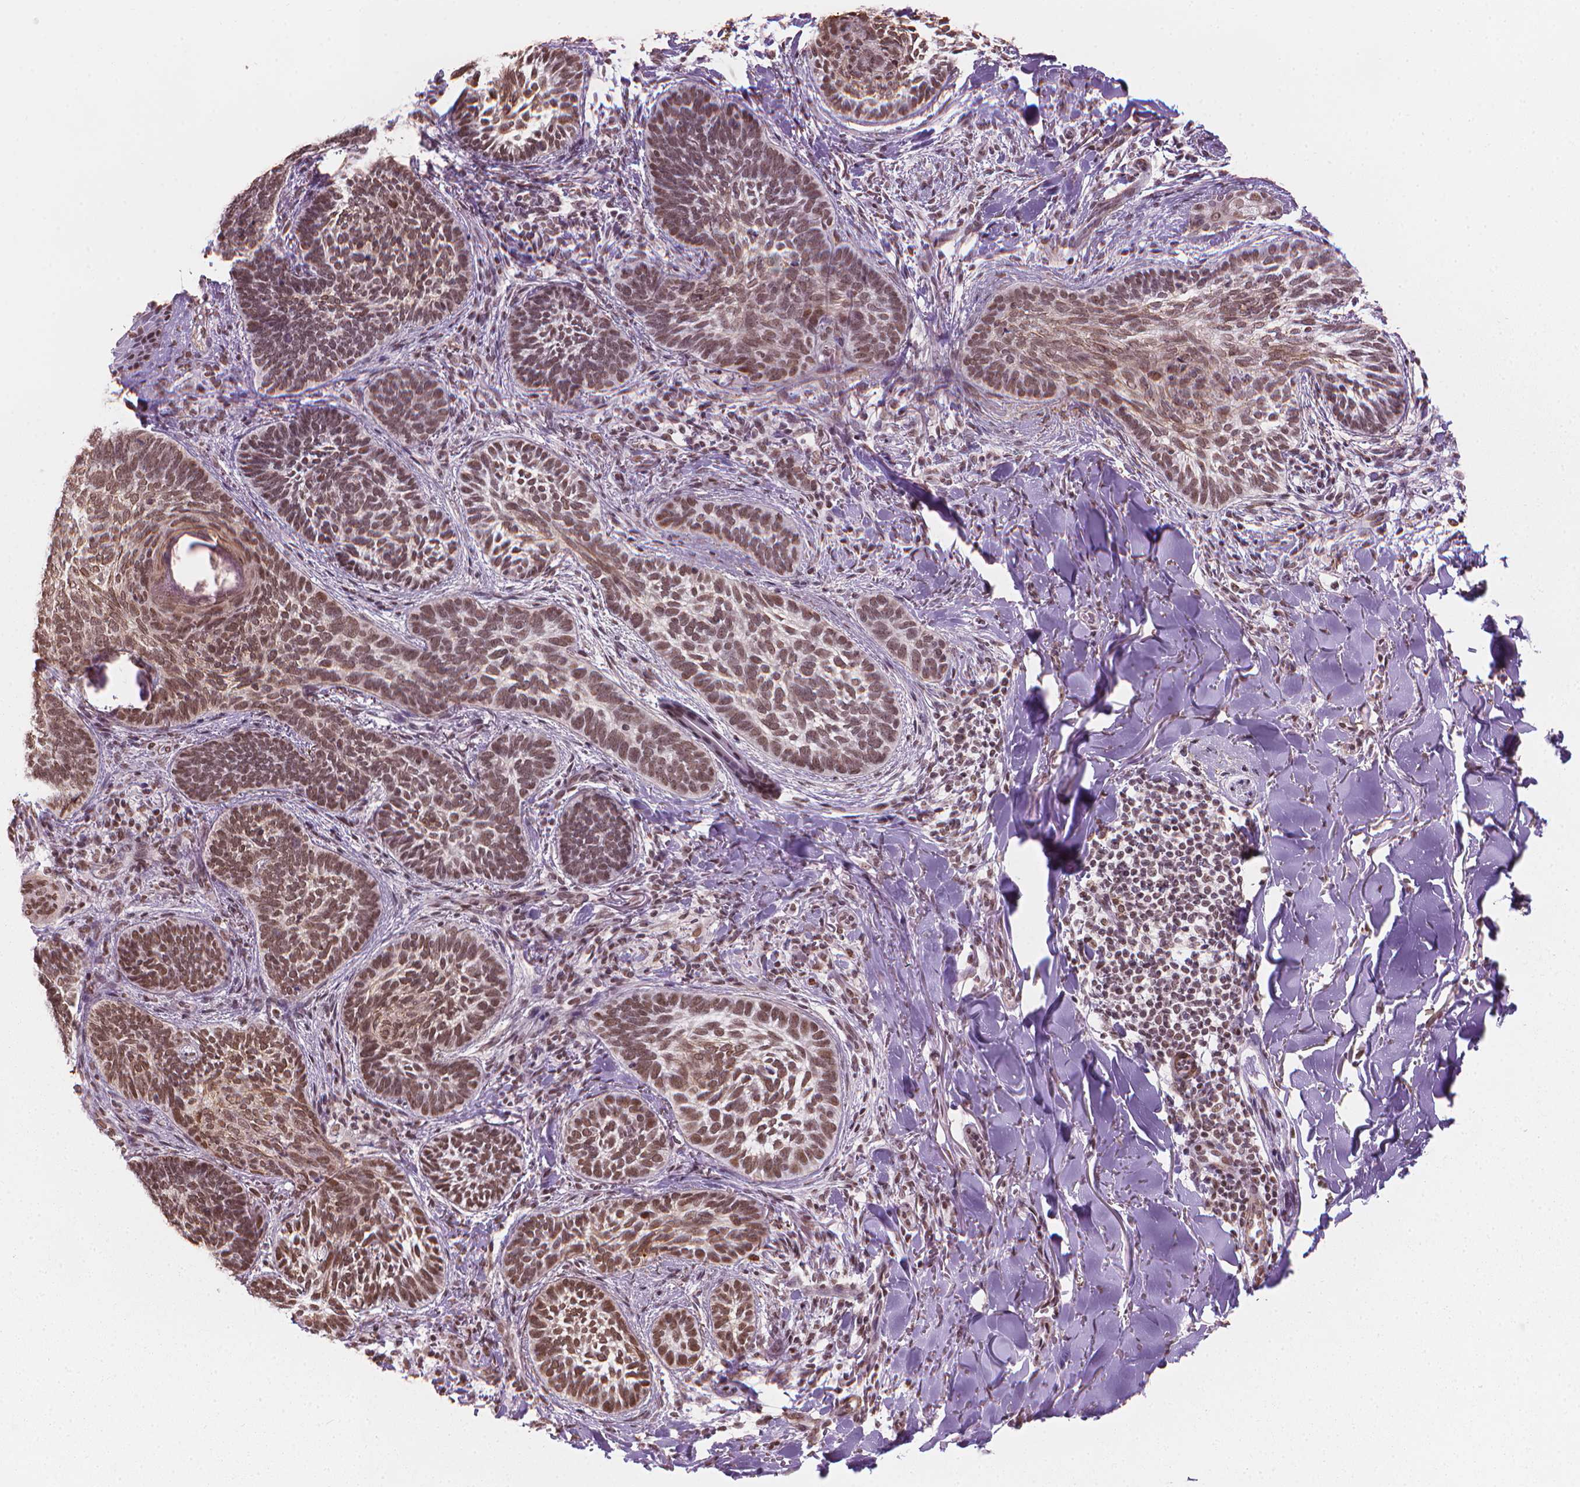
{"staining": {"intensity": "moderate", "quantity": ">75%", "location": "nuclear"}, "tissue": "skin cancer", "cell_type": "Tumor cells", "image_type": "cancer", "snomed": [{"axis": "morphology", "description": "Normal tissue, NOS"}, {"axis": "morphology", "description": "Basal cell carcinoma"}, {"axis": "topography", "description": "Skin"}], "caption": "IHC staining of basal cell carcinoma (skin), which exhibits medium levels of moderate nuclear expression in about >75% of tumor cells indicating moderate nuclear protein expression. The staining was performed using DAB (brown) for protein detection and nuclei were counterstained in hematoxylin (blue).", "gene": "HOXD4", "patient": {"sex": "male", "age": 46}}